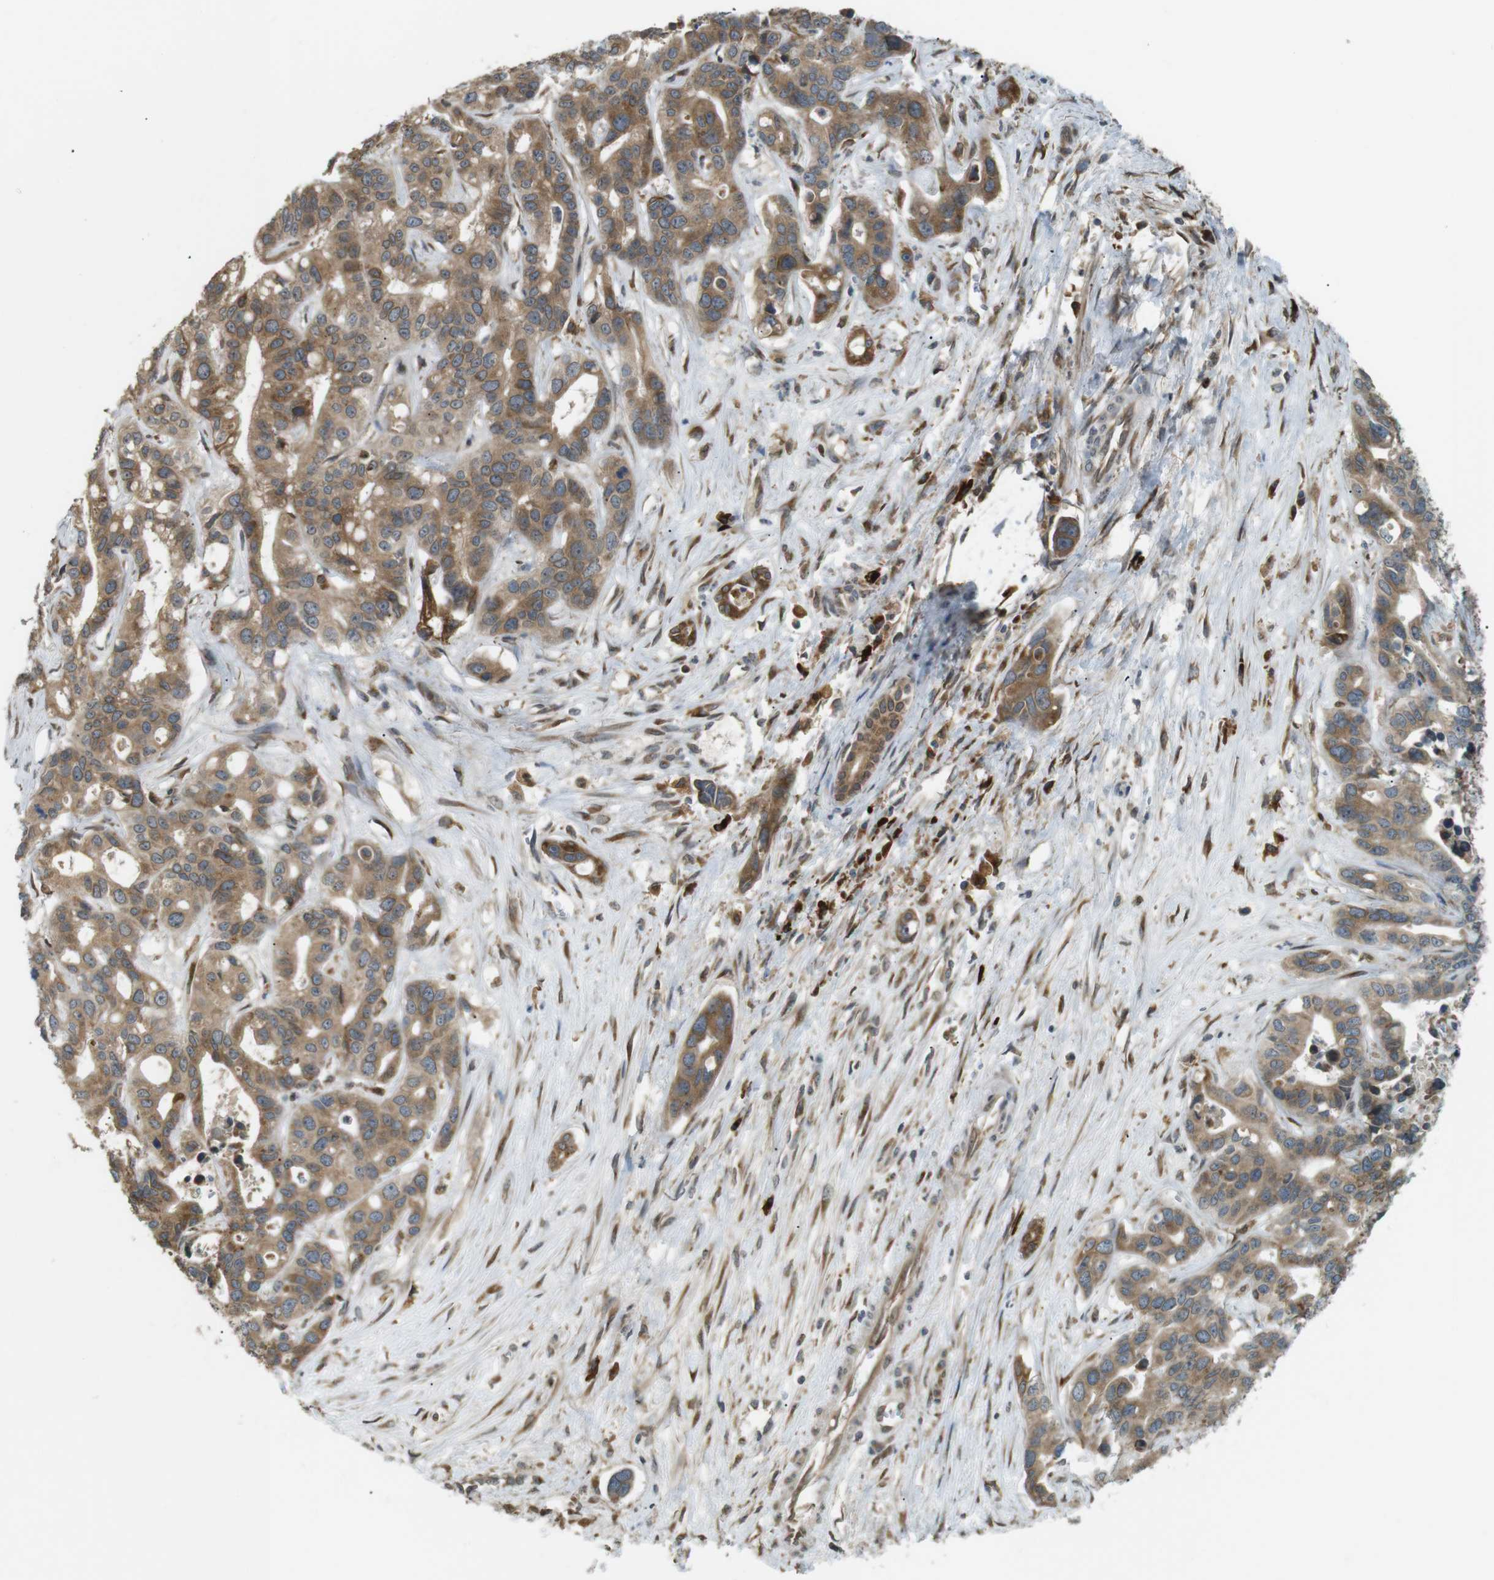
{"staining": {"intensity": "moderate", "quantity": ">75%", "location": "cytoplasmic/membranous"}, "tissue": "liver cancer", "cell_type": "Tumor cells", "image_type": "cancer", "snomed": [{"axis": "morphology", "description": "Cholangiocarcinoma"}, {"axis": "topography", "description": "Liver"}], "caption": "This is a photomicrograph of immunohistochemistry staining of liver cholangiocarcinoma, which shows moderate expression in the cytoplasmic/membranous of tumor cells.", "gene": "TMED4", "patient": {"sex": "female", "age": 65}}